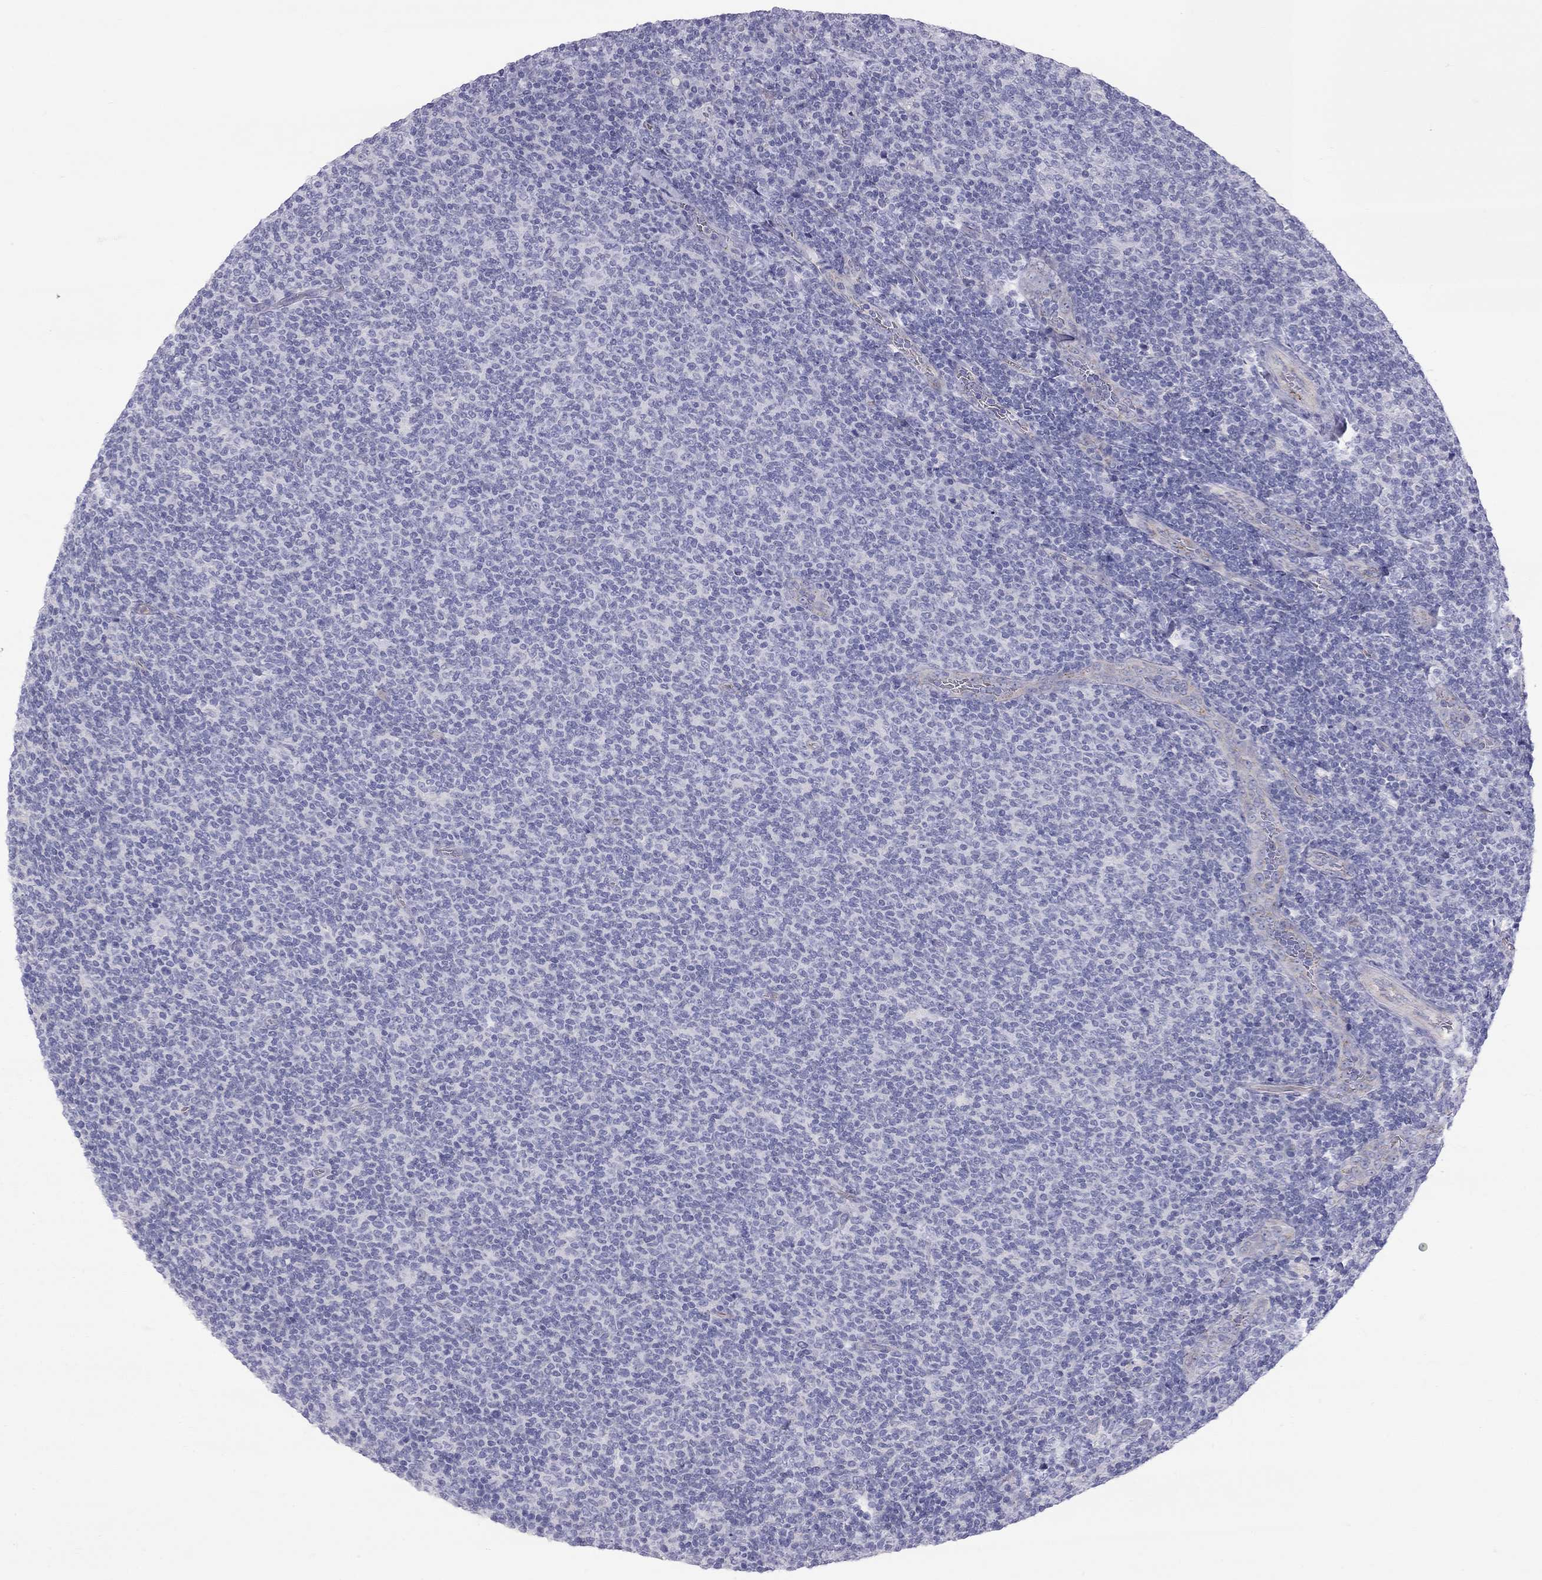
{"staining": {"intensity": "negative", "quantity": "none", "location": "none"}, "tissue": "lymphoma", "cell_type": "Tumor cells", "image_type": "cancer", "snomed": [{"axis": "morphology", "description": "Malignant lymphoma, non-Hodgkin's type, Low grade"}, {"axis": "topography", "description": "Lymph node"}], "caption": "High magnification brightfield microscopy of low-grade malignant lymphoma, non-Hodgkin's type stained with DAB (brown) and counterstained with hematoxylin (blue): tumor cells show no significant staining.", "gene": "TDRD6", "patient": {"sex": "male", "age": 52}}